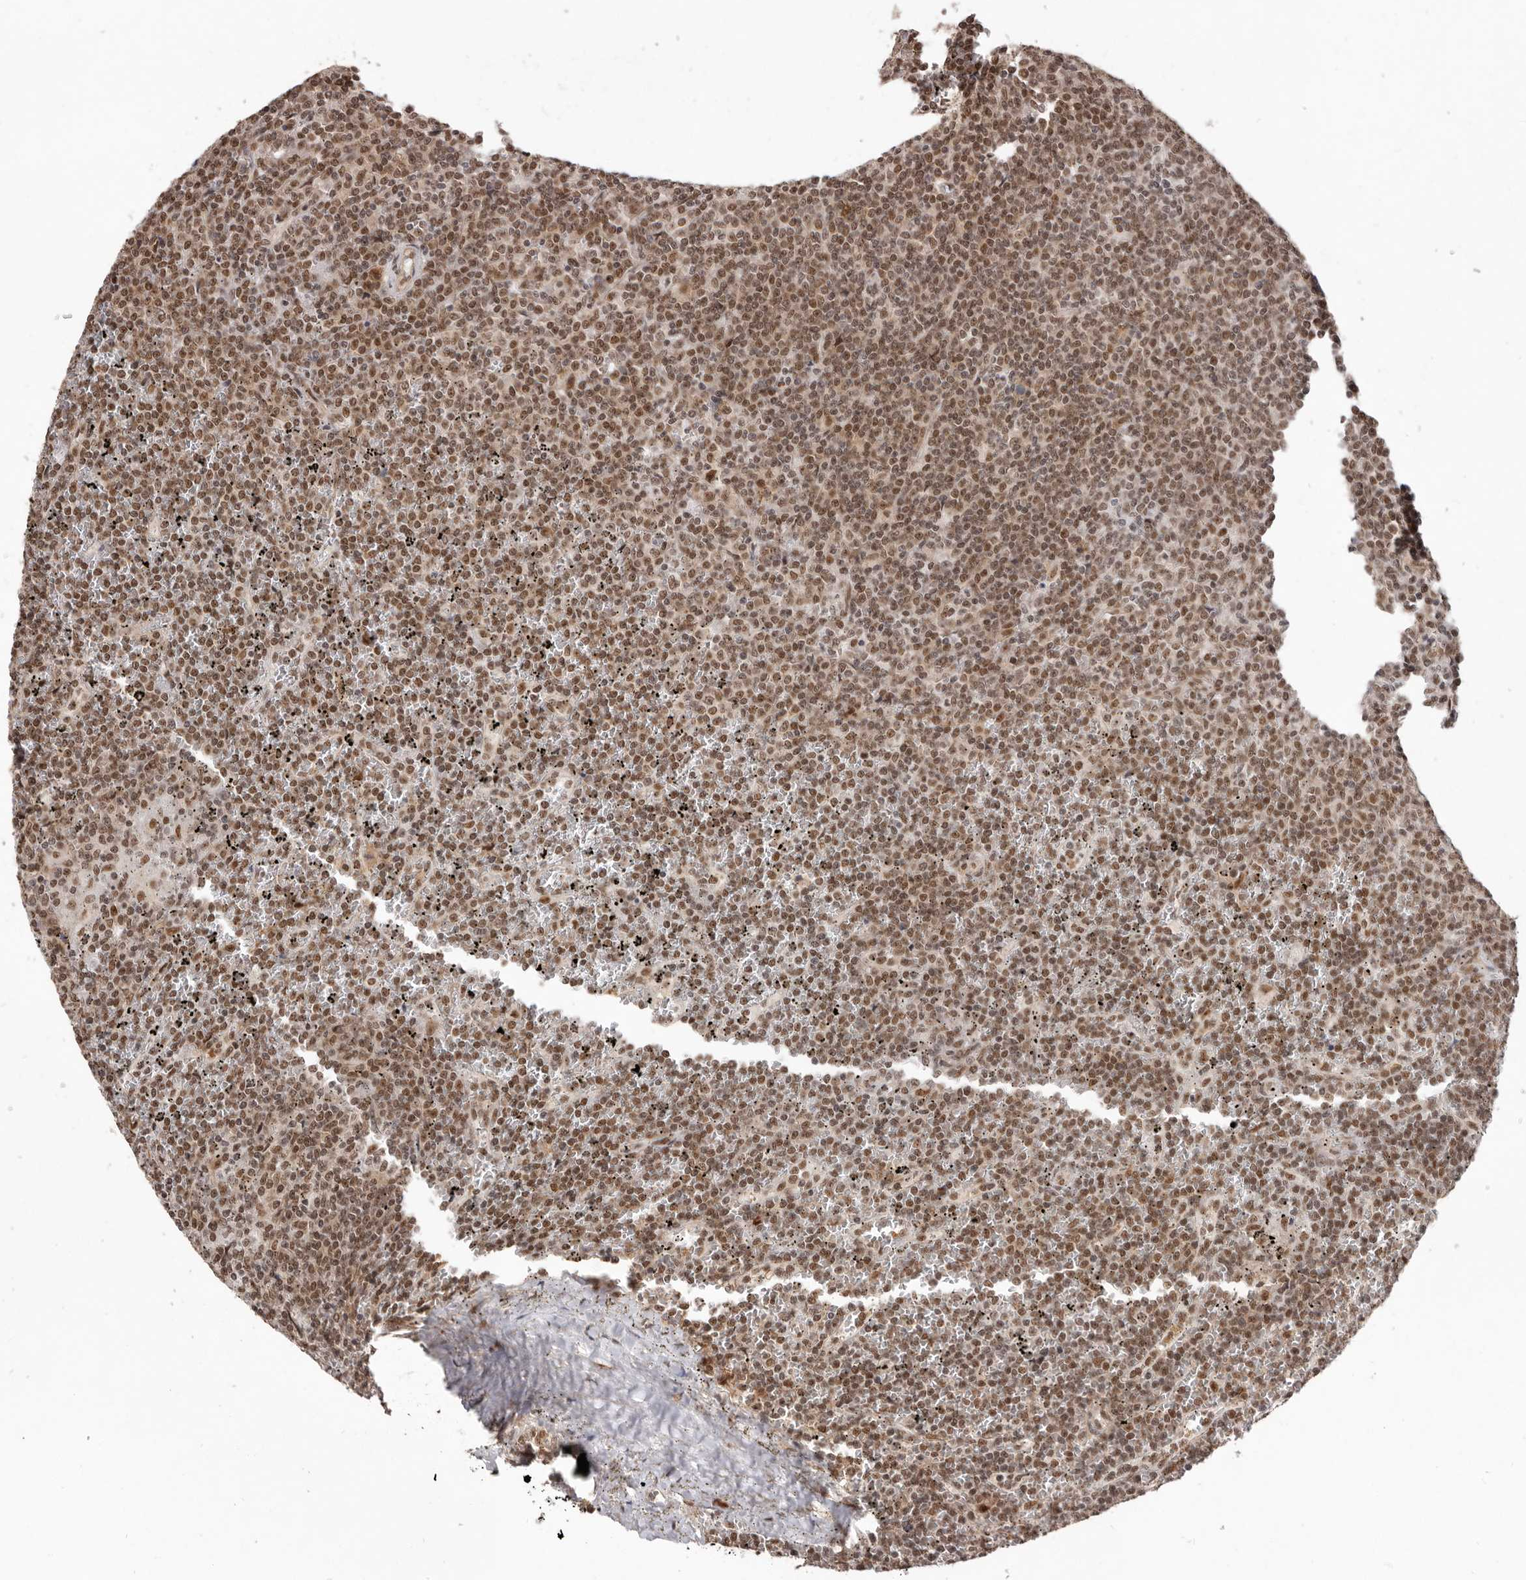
{"staining": {"intensity": "moderate", "quantity": ">75%", "location": "nuclear"}, "tissue": "lymphoma", "cell_type": "Tumor cells", "image_type": "cancer", "snomed": [{"axis": "morphology", "description": "Malignant lymphoma, non-Hodgkin's type, Low grade"}, {"axis": "topography", "description": "Spleen"}], "caption": "Immunohistochemical staining of lymphoma displays medium levels of moderate nuclear expression in approximately >75% of tumor cells. Nuclei are stained in blue.", "gene": "CHTOP", "patient": {"sex": "female", "age": 19}}